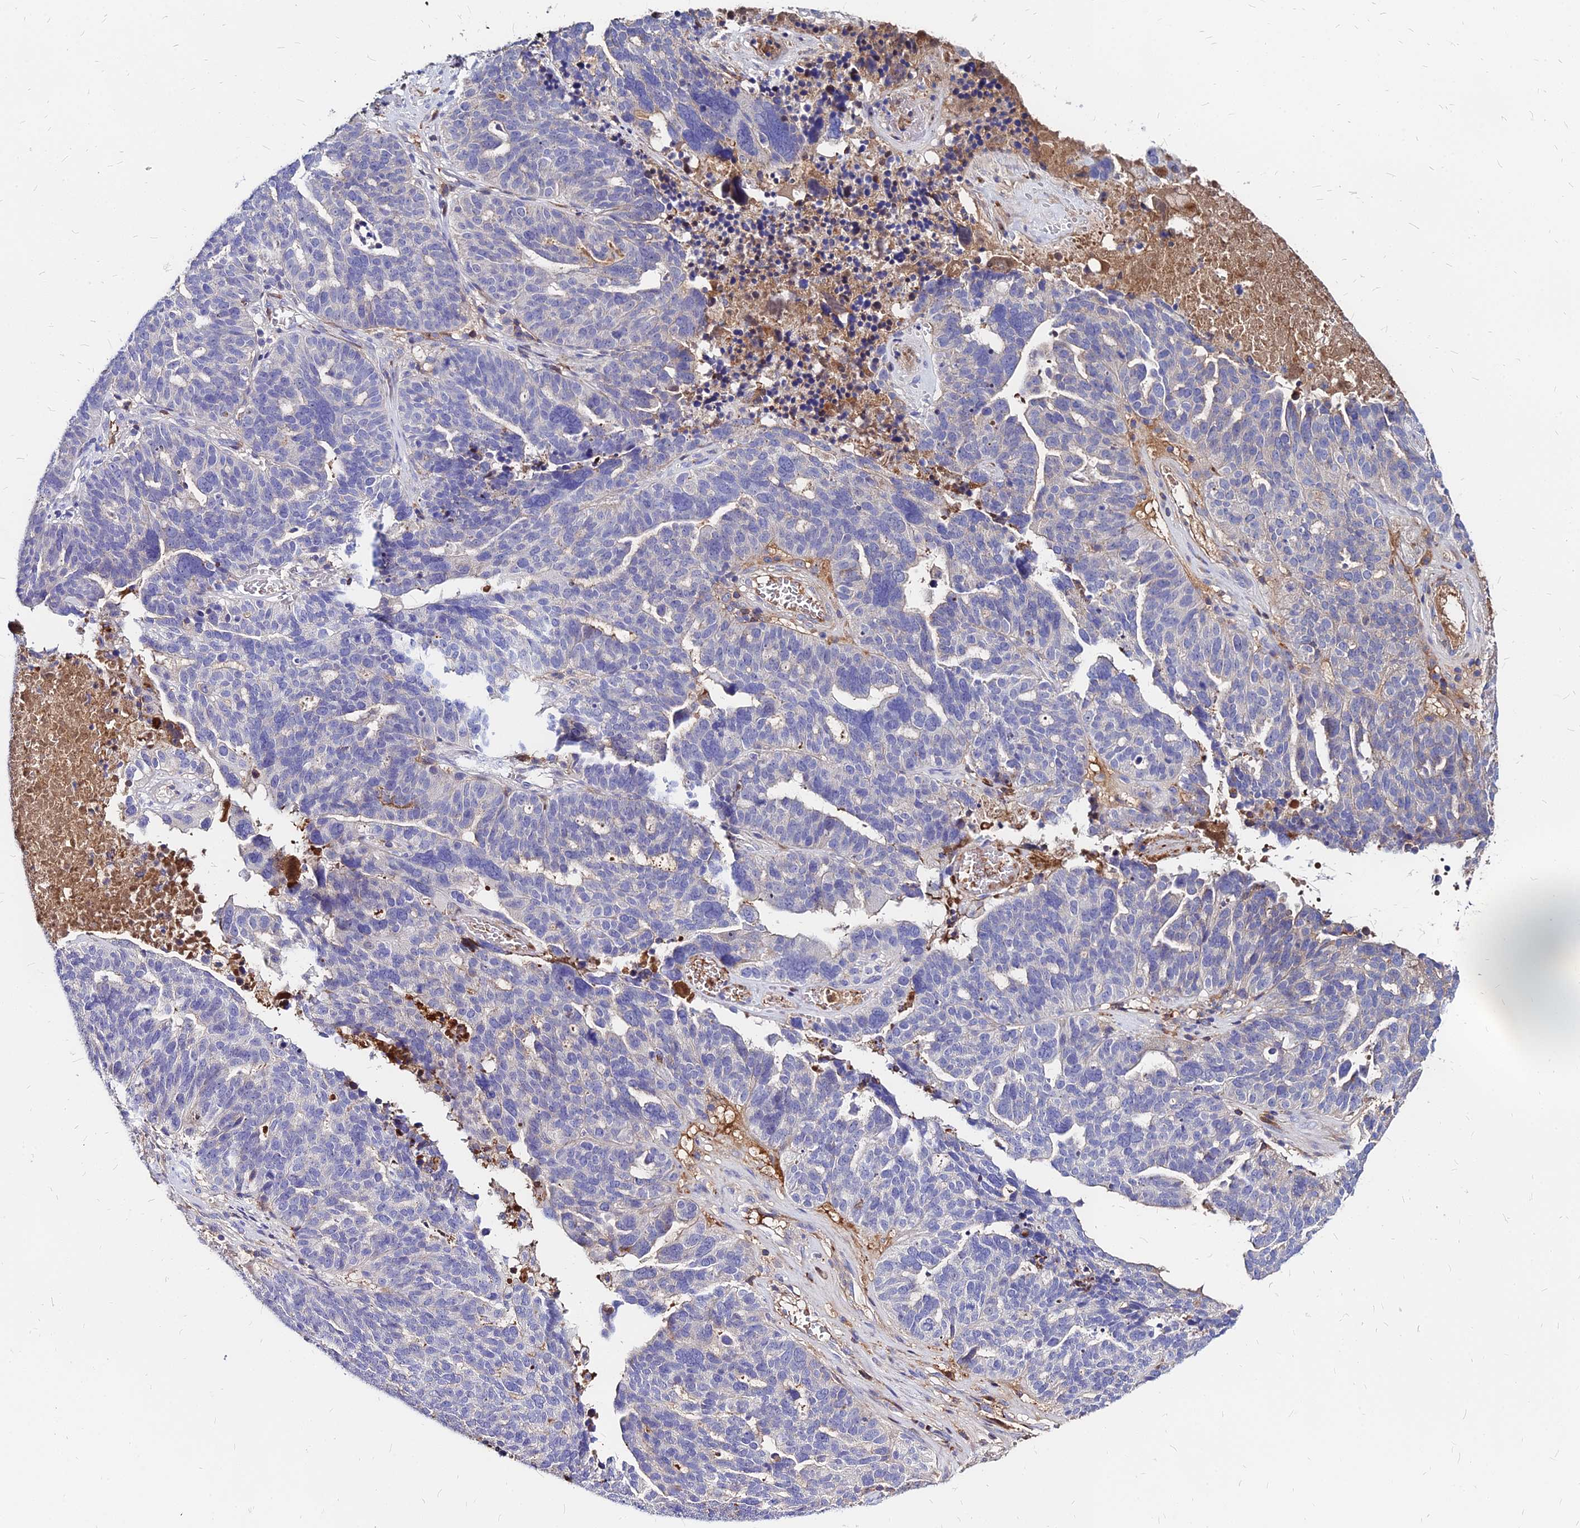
{"staining": {"intensity": "negative", "quantity": "none", "location": "none"}, "tissue": "ovarian cancer", "cell_type": "Tumor cells", "image_type": "cancer", "snomed": [{"axis": "morphology", "description": "Cystadenocarcinoma, serous, NOS"}, {"axis": "topography", "description": "Ovary"}], "caption": "The photomicrograph demonstrates no significant expression in tumor cells of serous cystadenocarcinoma (ovarian).", "gene": "ACSM6", "patient": {"sex": "female", "age": 59}}